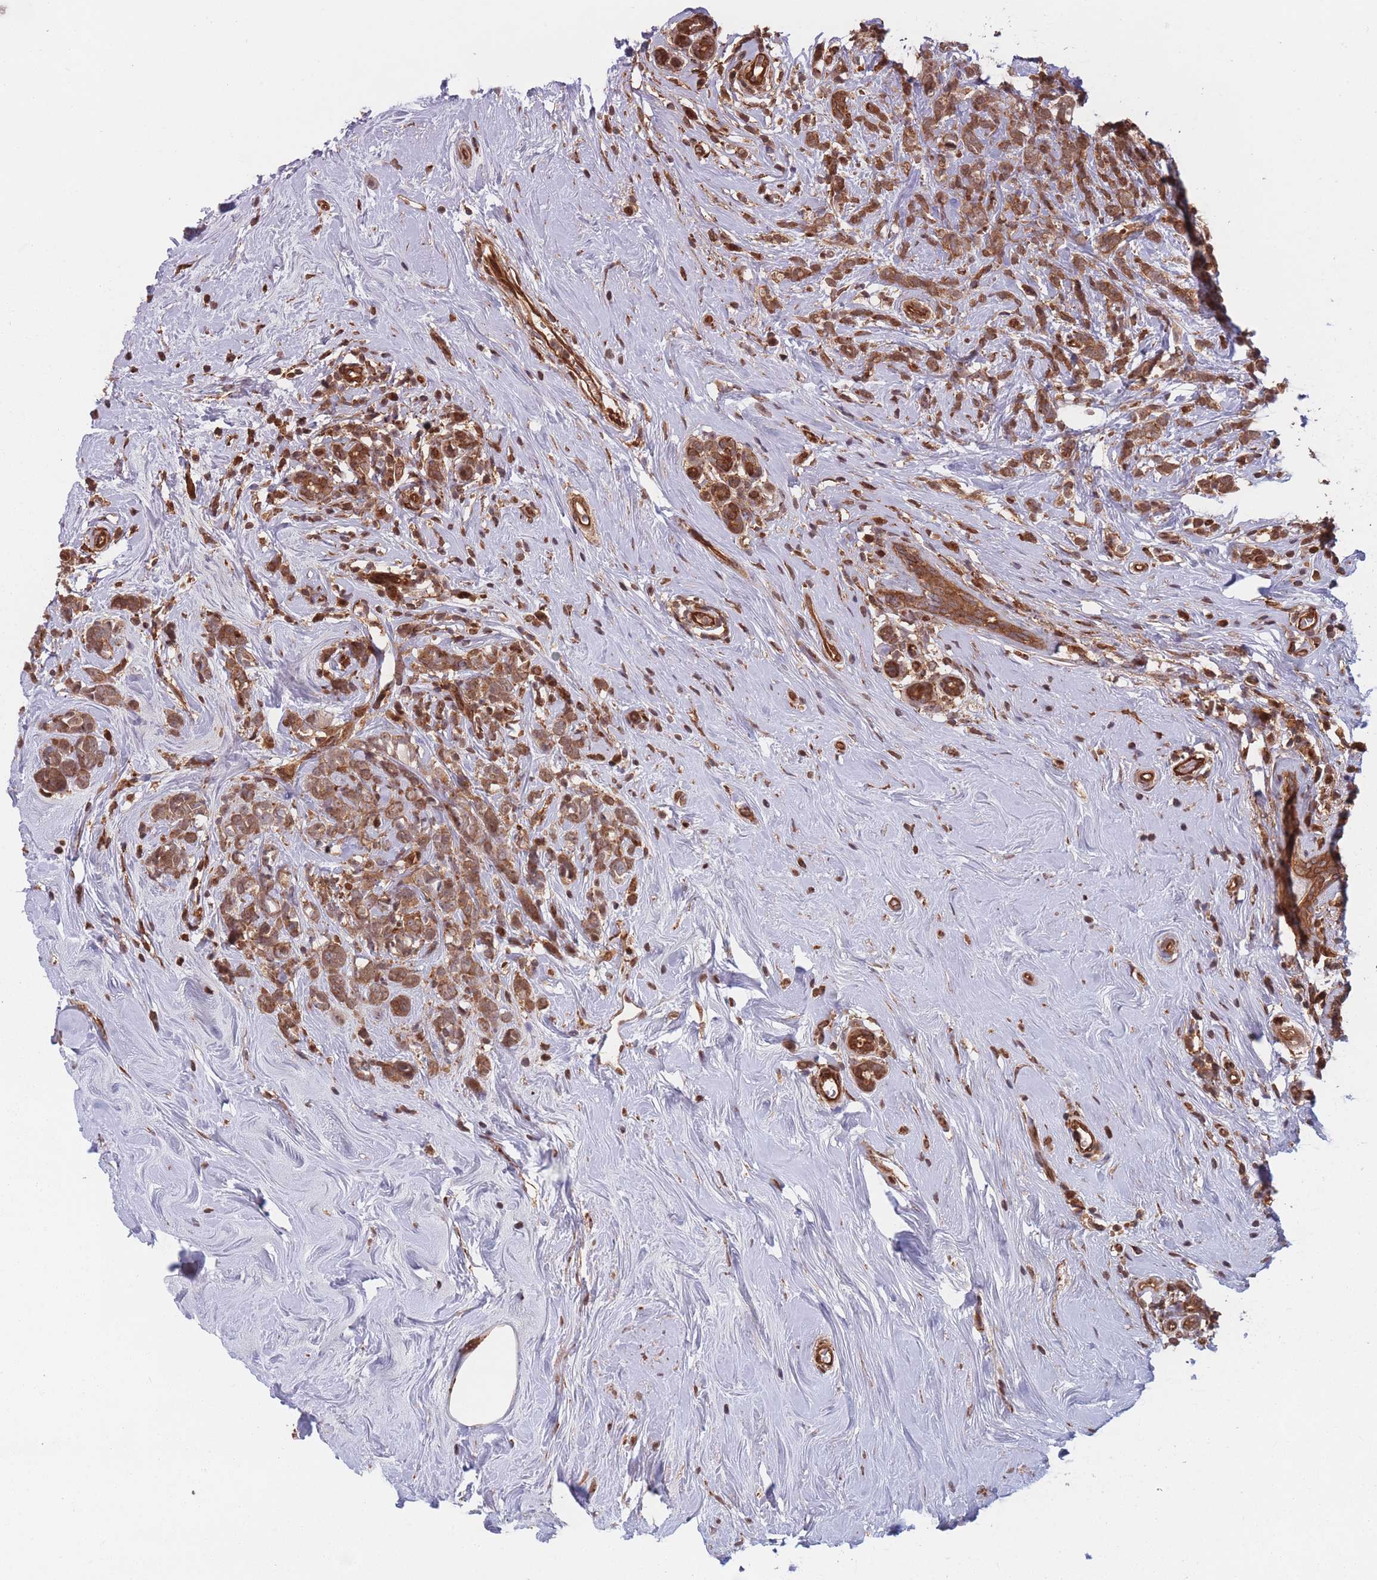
{"staining": {"intensity": "moderate", "quantity": ">75%", "location": "cytoplasmic/membranous"}, "tissue": "breast cancer", "cell_type": "Tumor cells", "image_type": "cancer", "snomed": [{"axis": "morphology", "description": "Lobular carcinoma"}, {"axis": "topography", "description": "Breast"}], "caption": "High-magnification brightfield microscopy of breast cancer (lobular carcinoma) stained with DAB (brown) and counterstained with hematoxylin (blue). tumor cells exhibit moderate cytoplasmic/membranous staining is seen in about>75% of cells. (DAB IHC with brightfield microscopy, high magnification).", "gene": "PODXL2", "patient": {"sex": "female", "age": 58}}